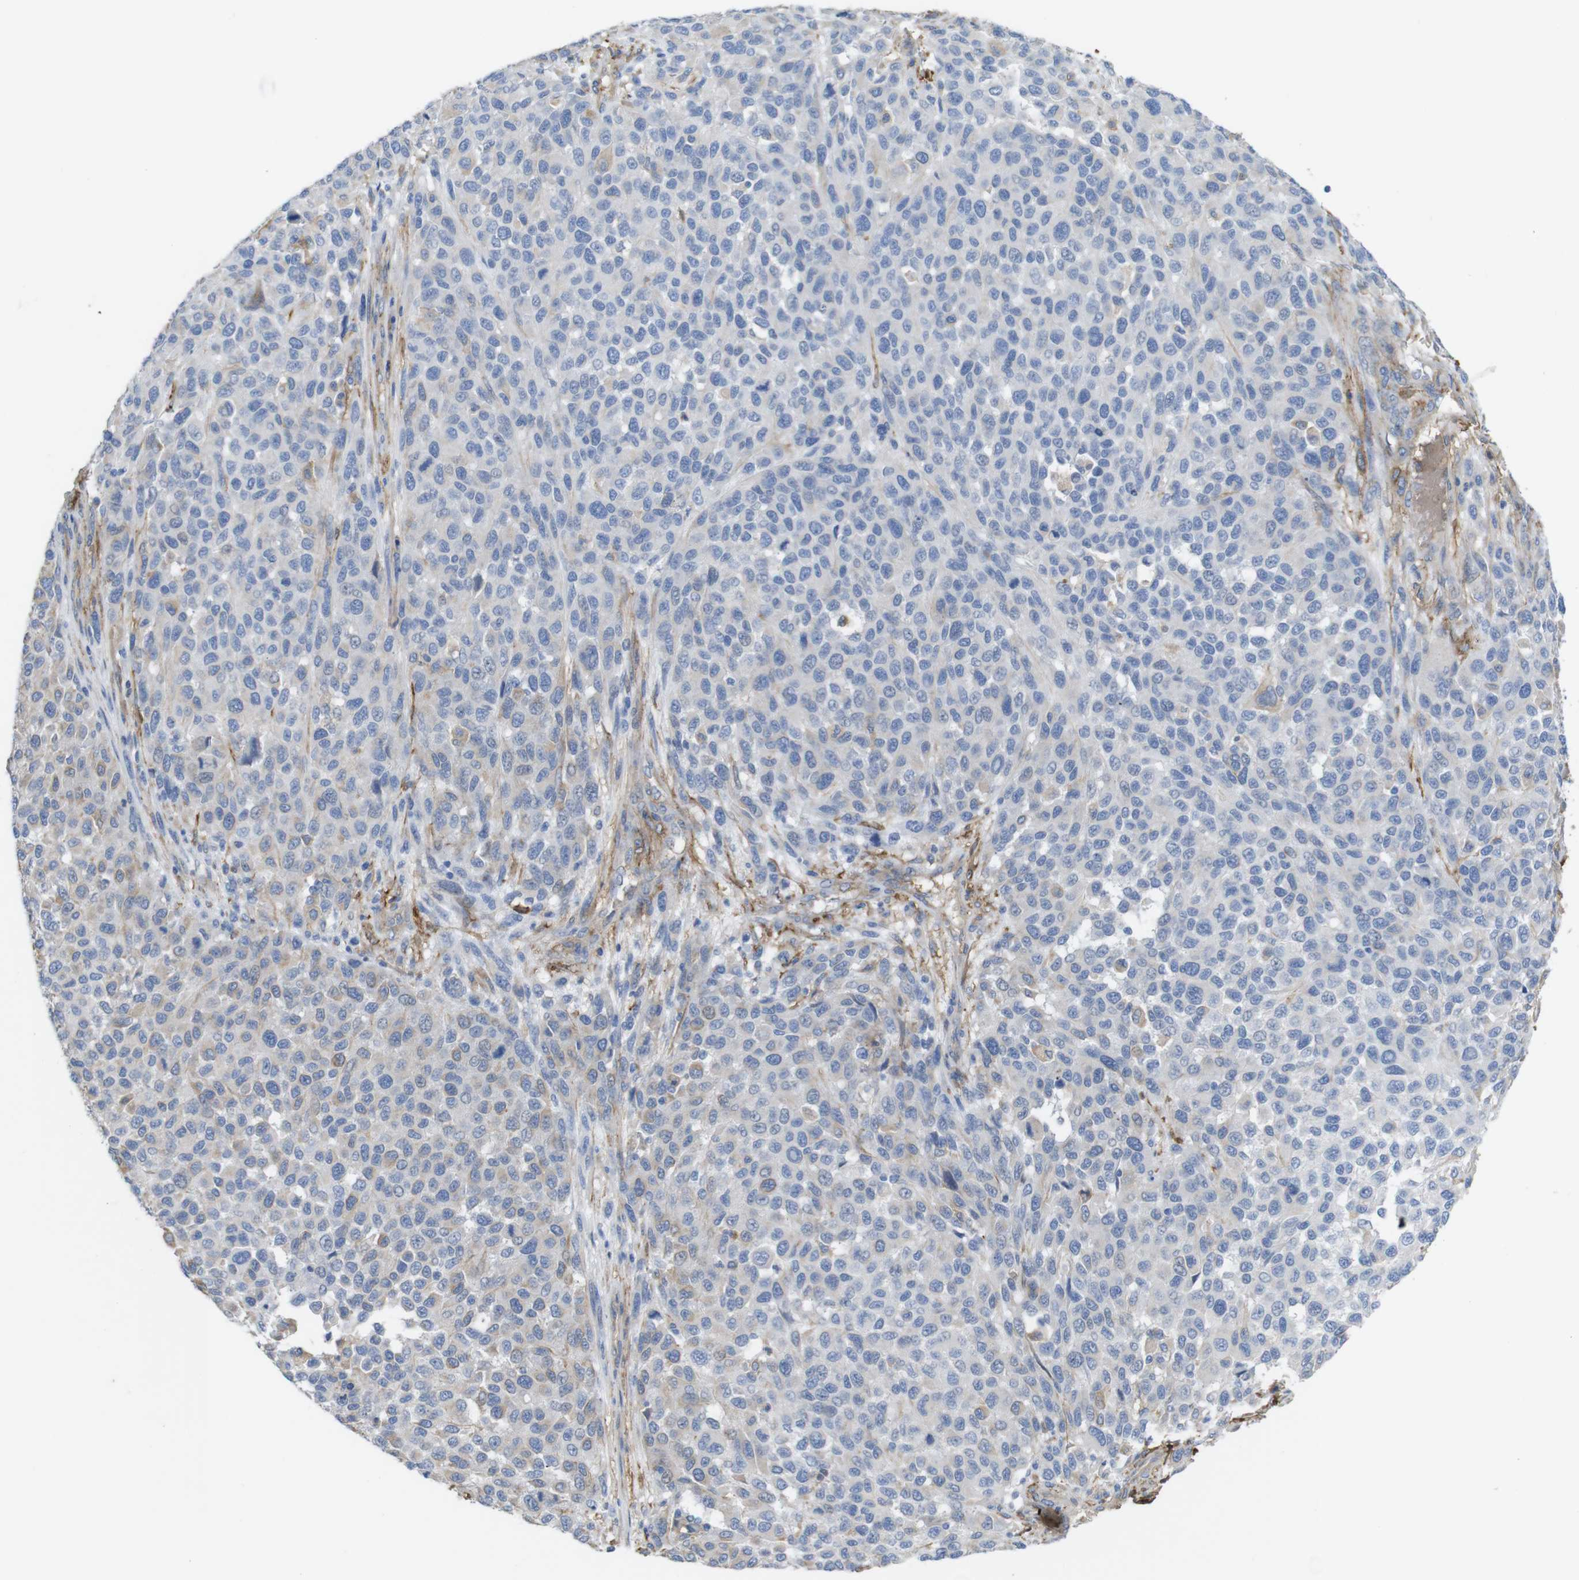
{"staining": {"intensity": "negative", "quantity": "none", "location": "none"}, "tissue": "melanoma", "cell_type": "Tumor cells", "image_type": "cancer", "snomed": [{"axis": "morphology", "description": "Malignant melanoma, Metastatic site"}, {"axis": "topography", "description": "Lymph node"}], "caption": "High magnification brightfield microscopy of malignant melanoma (metastatic site) stained with DAB (3,3'-diaminobenzidine) (brown) and counterstained with hematoxylin (blue): tumor cells show no significant positivity.", "gene": "CYBRD1", "patient": {"sex": "male", "age": 61}}